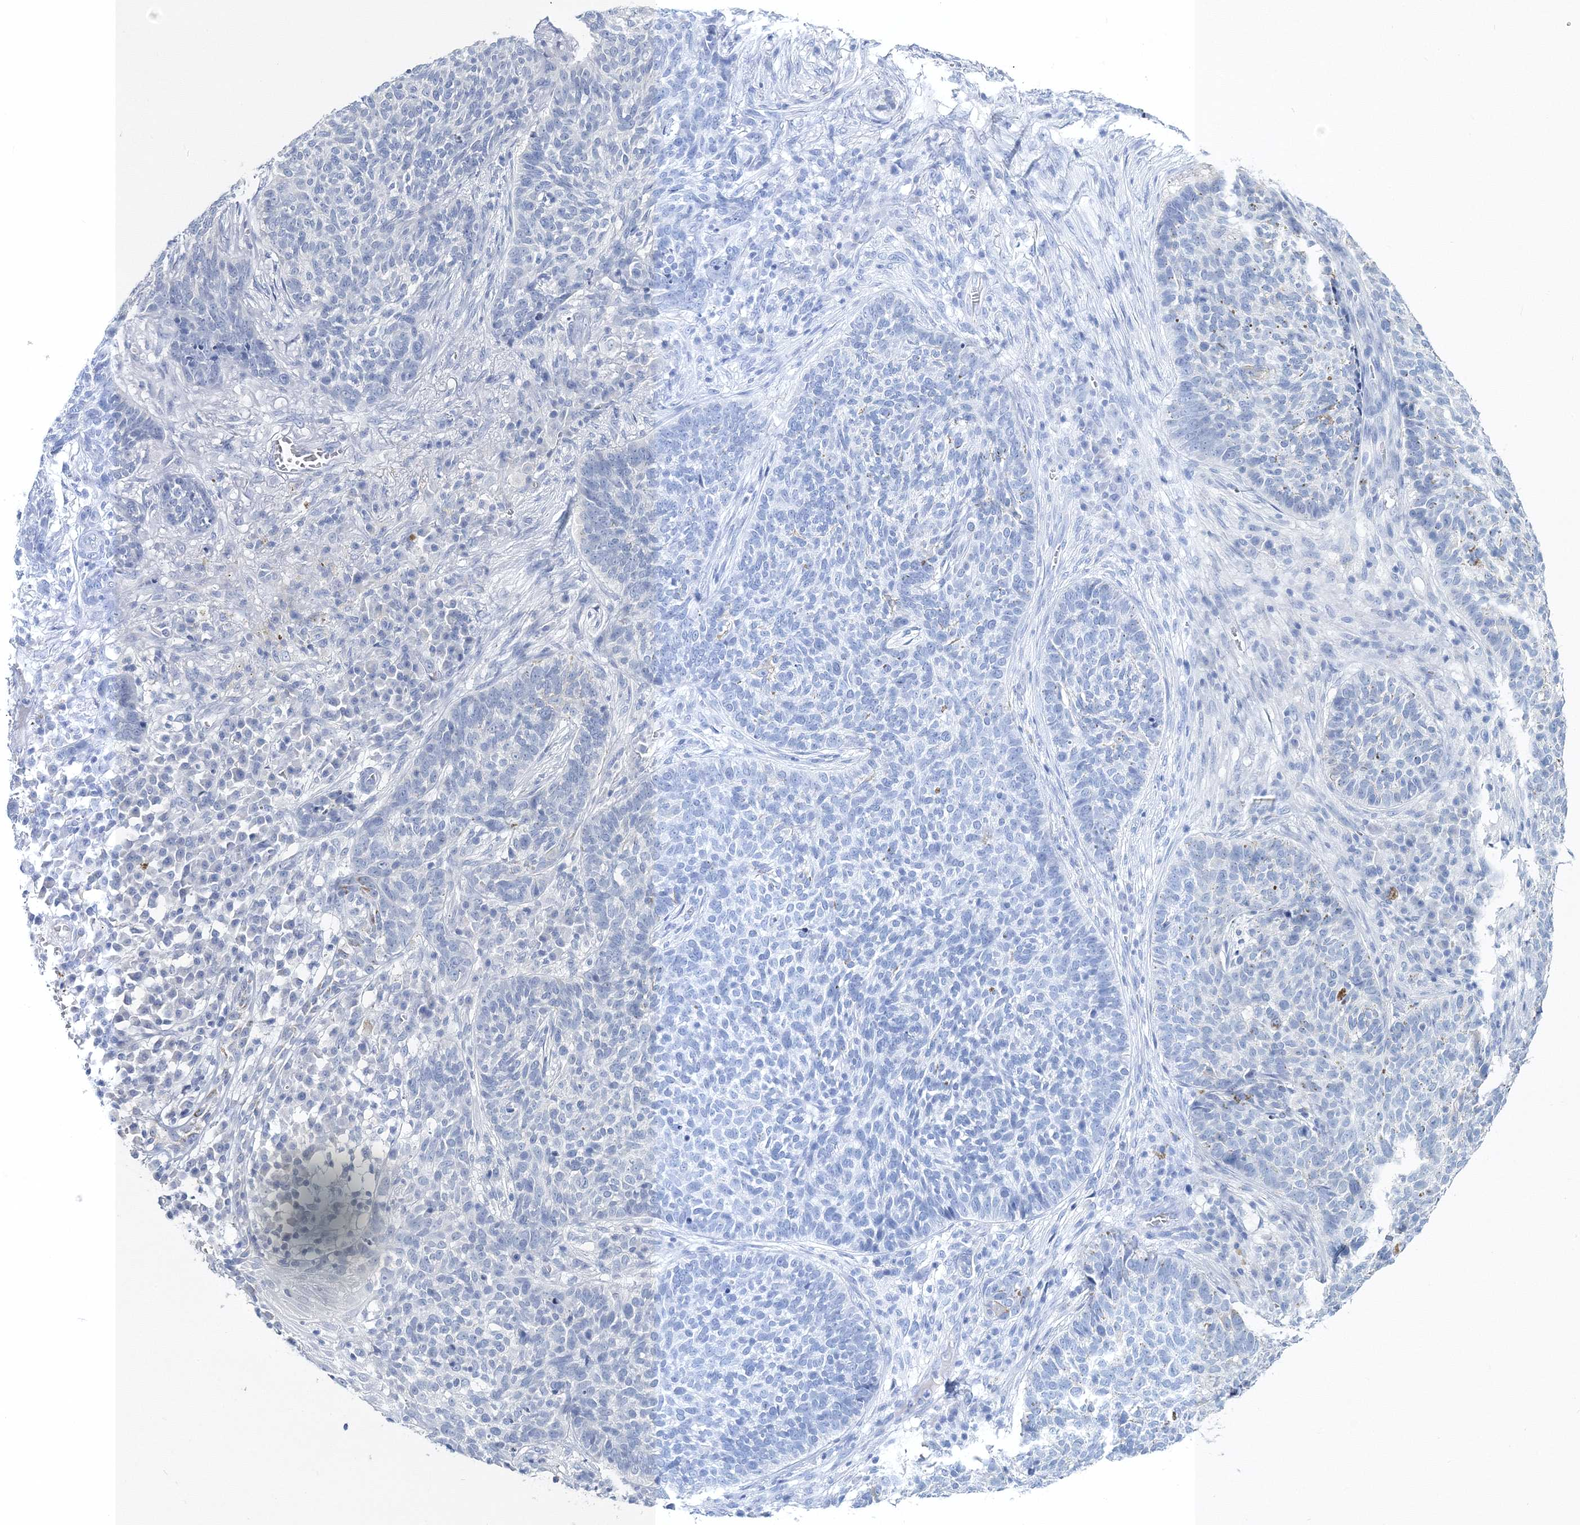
{"staining": {"intensity": "negative", "quantity": "none", "location": "none"}, "tissue": "skin cancer", "cell_type": "Tumor cells", "image_type": "cancer", "snomed": [{"axis": "morphology", "description": "Basal cell carcinoma"}, {"axis": "topography", "description": "Skin"}], "caption": "This is an immunohistochemistry photomicrograph of human basal cell carcinoma (skin). There is no expression in tumor cells.", "gene": "MYOZ2", "patient": {"sex": "male", "age": 85}}